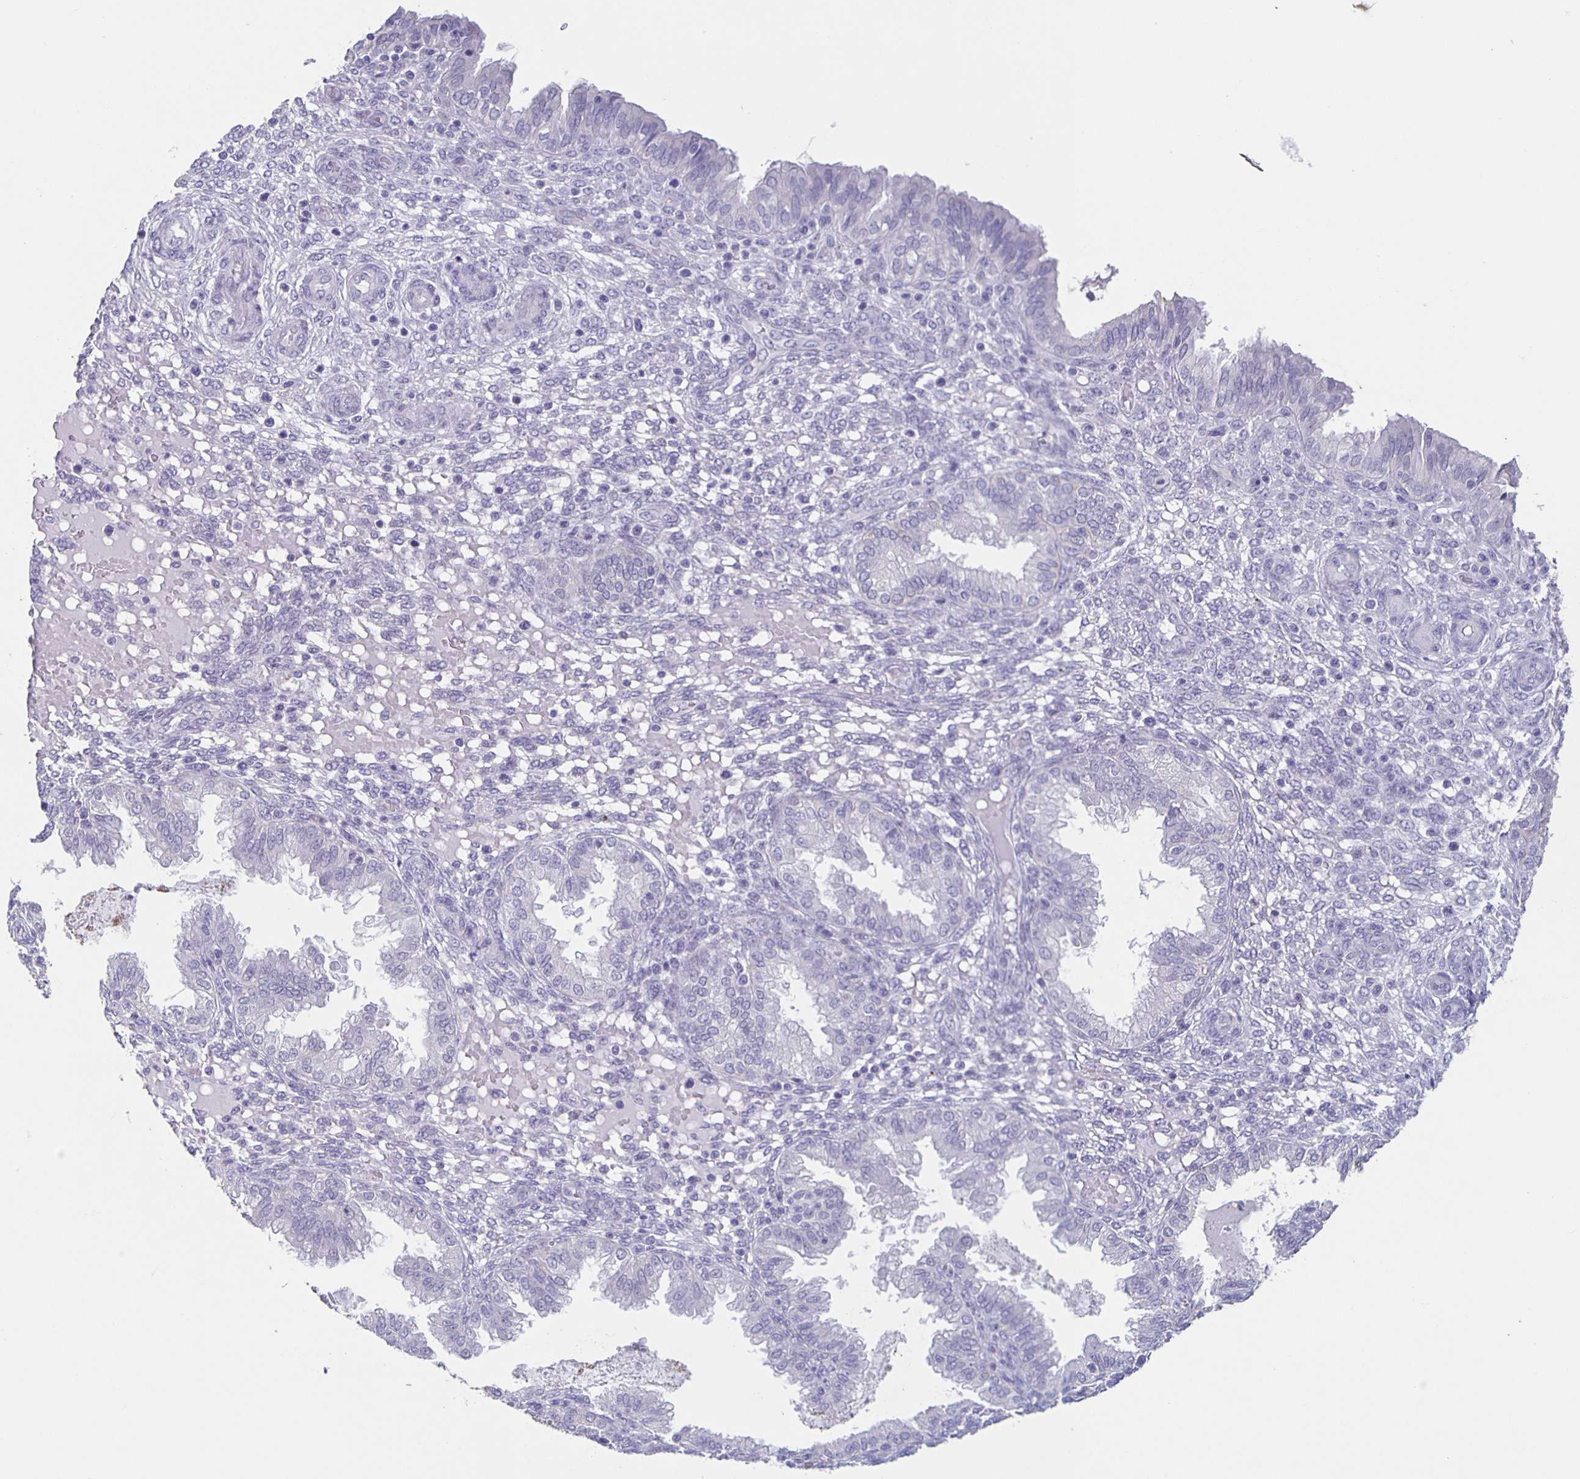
{"staining": {"intensity": "negative", "quantity": "none", "location": "none"}, "tissue": "endometrium", "cell_type": "Cells in endometrial stroma", "image_type": "normal", "snomed": [{"axis": "morphology", "description": "Normal tissue, NOS"}, {"axis": "topography", "description": "Endometrium"}], "caption": "IHC micrograph of unremarkable human endometrium stained for a protein (brown), which shows no expression in cells in endometrial stroma. The staining was performed using DAB to visualize the protein expression in brown, while the nuclei were stained in blue with hematoxylin (Magnification: 20x).", "gene": "CARNS1", "patient": {"sex": "female", "age": 33}}